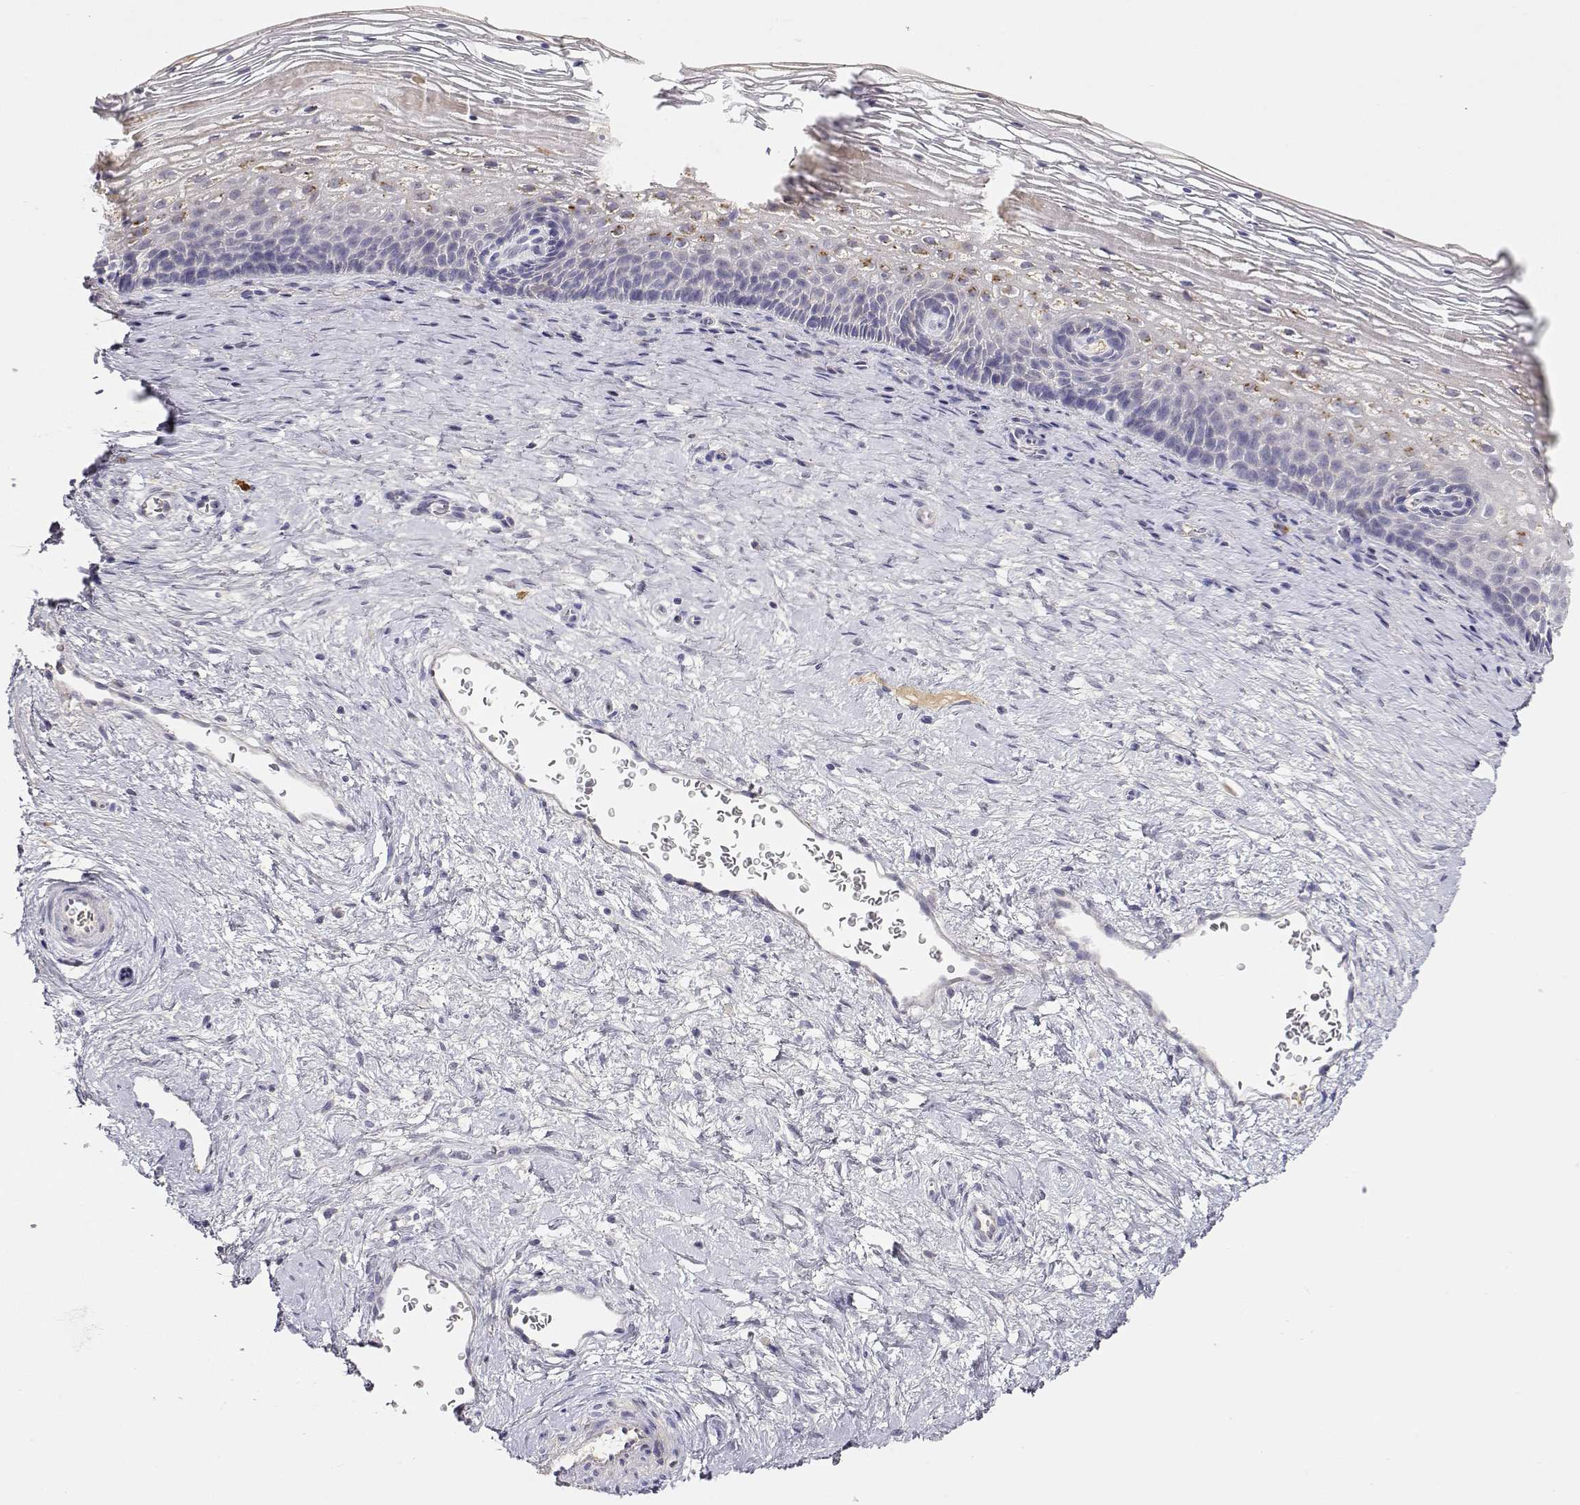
{"staining": {"intensity": "negative", "quantity": "none", "location": "none"}, "tissue": "cervix", "cell_type": "Glandular cells", "image_type": "normal", "snomed": [{"axis": "morphology", "description": "Normal tissue, NOS"}, {"axis": "topography", "description": "Cervix"}], "caption": "This is an immunohistochemistry (IHC) micrograph of unremarkable human cervix. There is no positivity in glandular cells.", "gene": "CDHR1", "patient": {"sex": "female", "age": 34}}